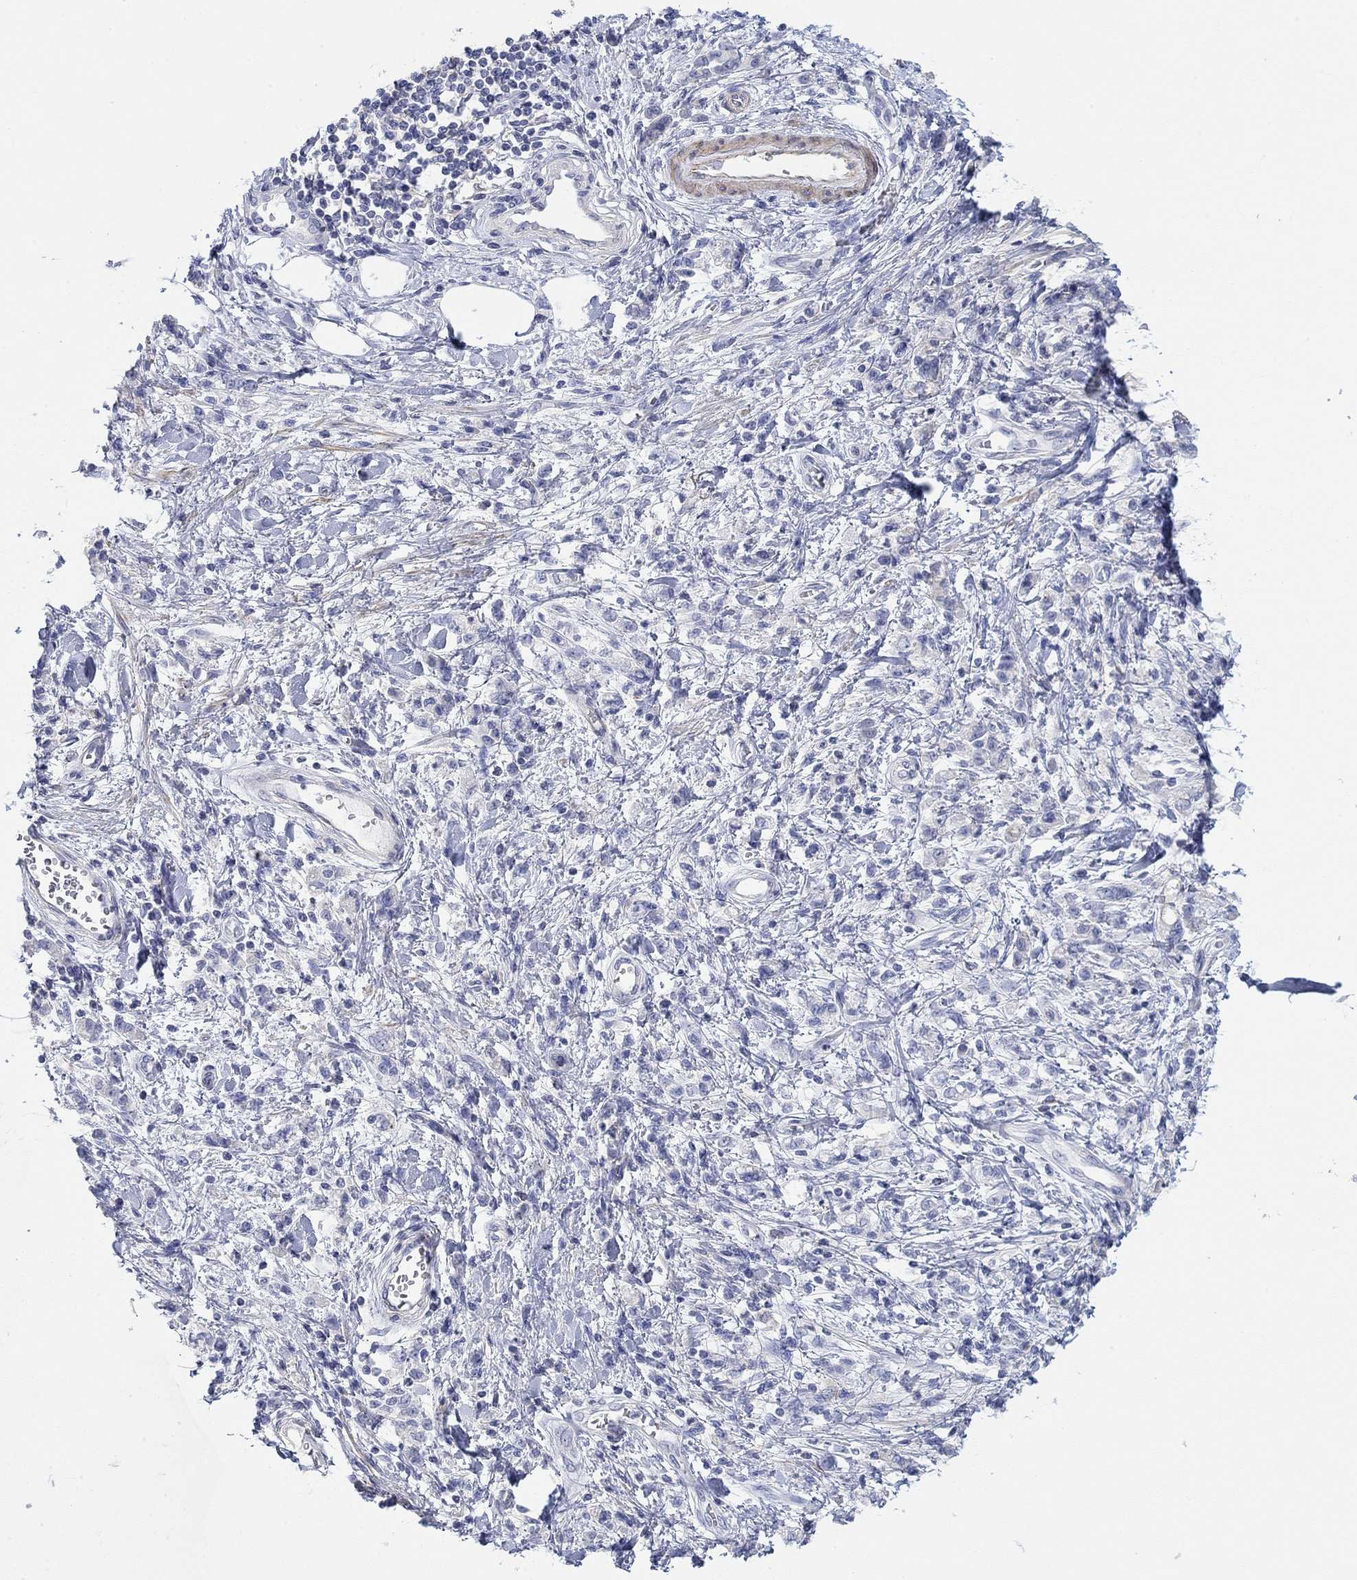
{"staining": {"intensity": "negative", "quantity": "none", "location": "none"}, "tissue": "stomach cancer", "cell_type": "Tumor cells", "image_type": "cancer", "snomed": [{"axis": "morphology", "description": "Adenocarcinoma, NOS"}, {"axis": "topography", "description": "Stomach"}], "caption": "Immunohistochemistry (IHC) of human stomach adenocarcinoma displays no positivity in tumor cells.", "gene": "PPIL6", "patient": {"sex": "male", "age": 77}}